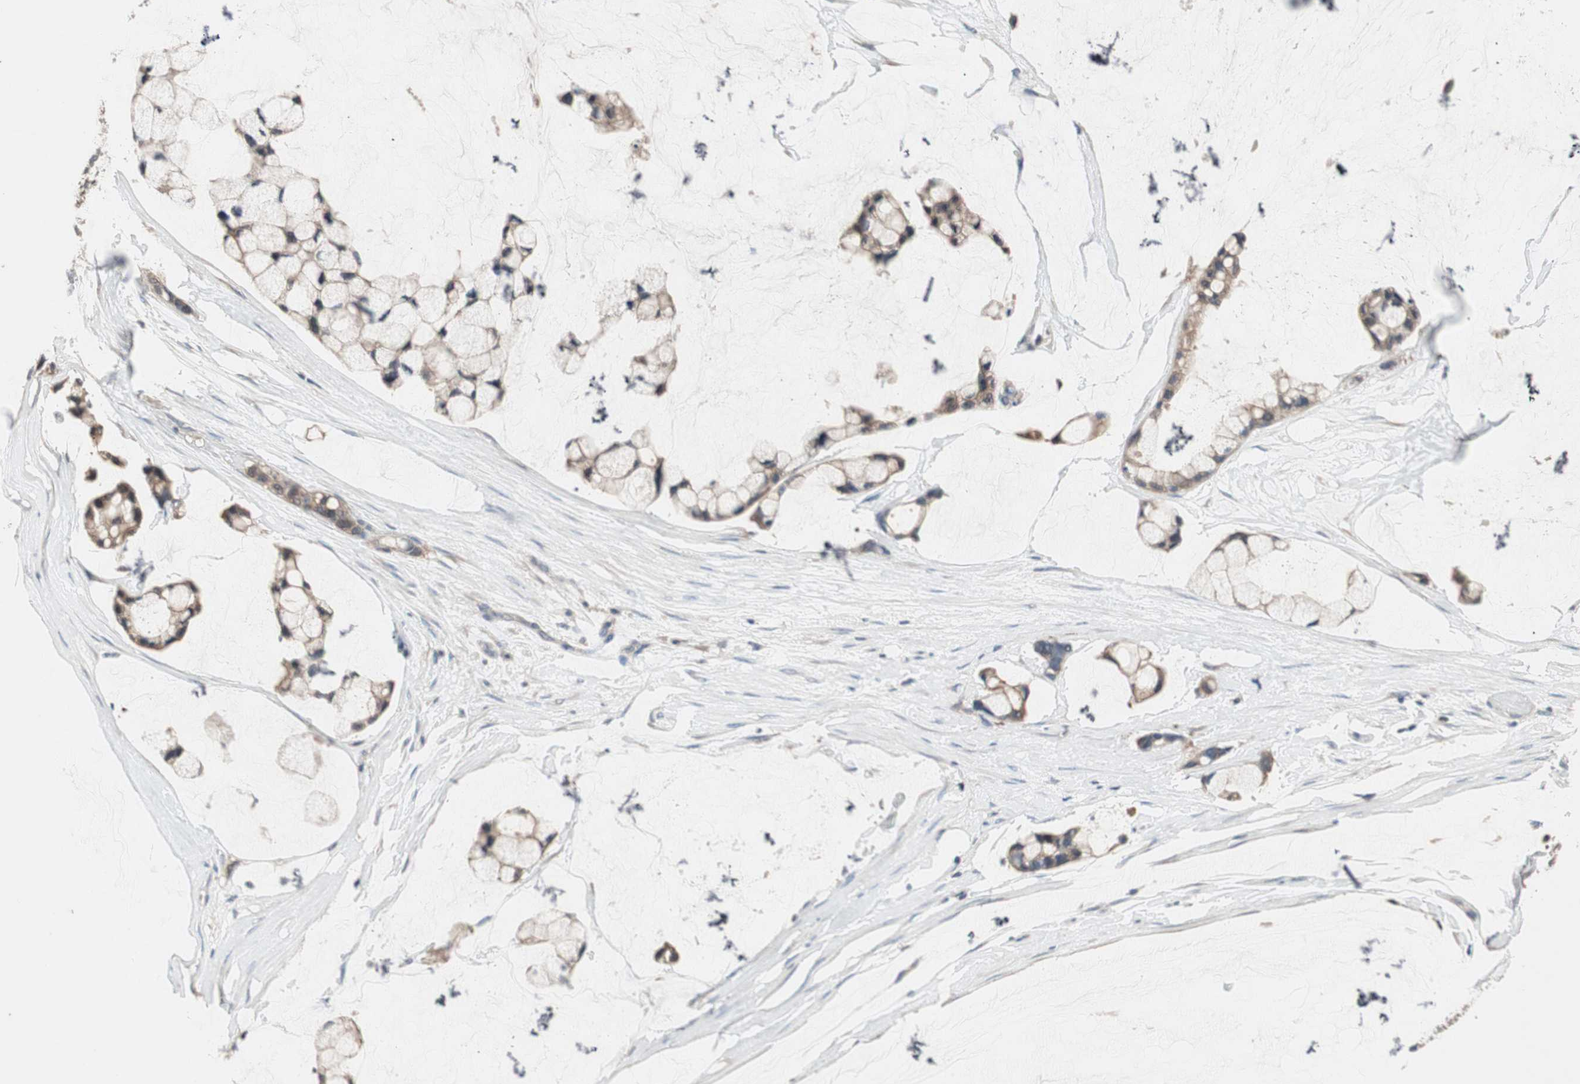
{"staining": {"intensity": "moderate", "quantity": ">75%", "location": "cytoplasmic/membranous"}, "tissue": "ovarian cancer", "cell_type": "Tumor cells", "image_type": "cancer", "snomed": [{"axis": "morphology", "description": "Cystadenocarcinoma, mucinous, NOS"}, {"axis": "topography", "description": "Ovary"}], "caption": "Immunohistochemical staining of human ovarian mucinous cystadenocarcinoma shows medium levels of moderate cytoplasmic/membranous protein staining in about >75% of tumor cells.", "gene": "ADAP1", "patient": {"sex": "female", "age": 39}}